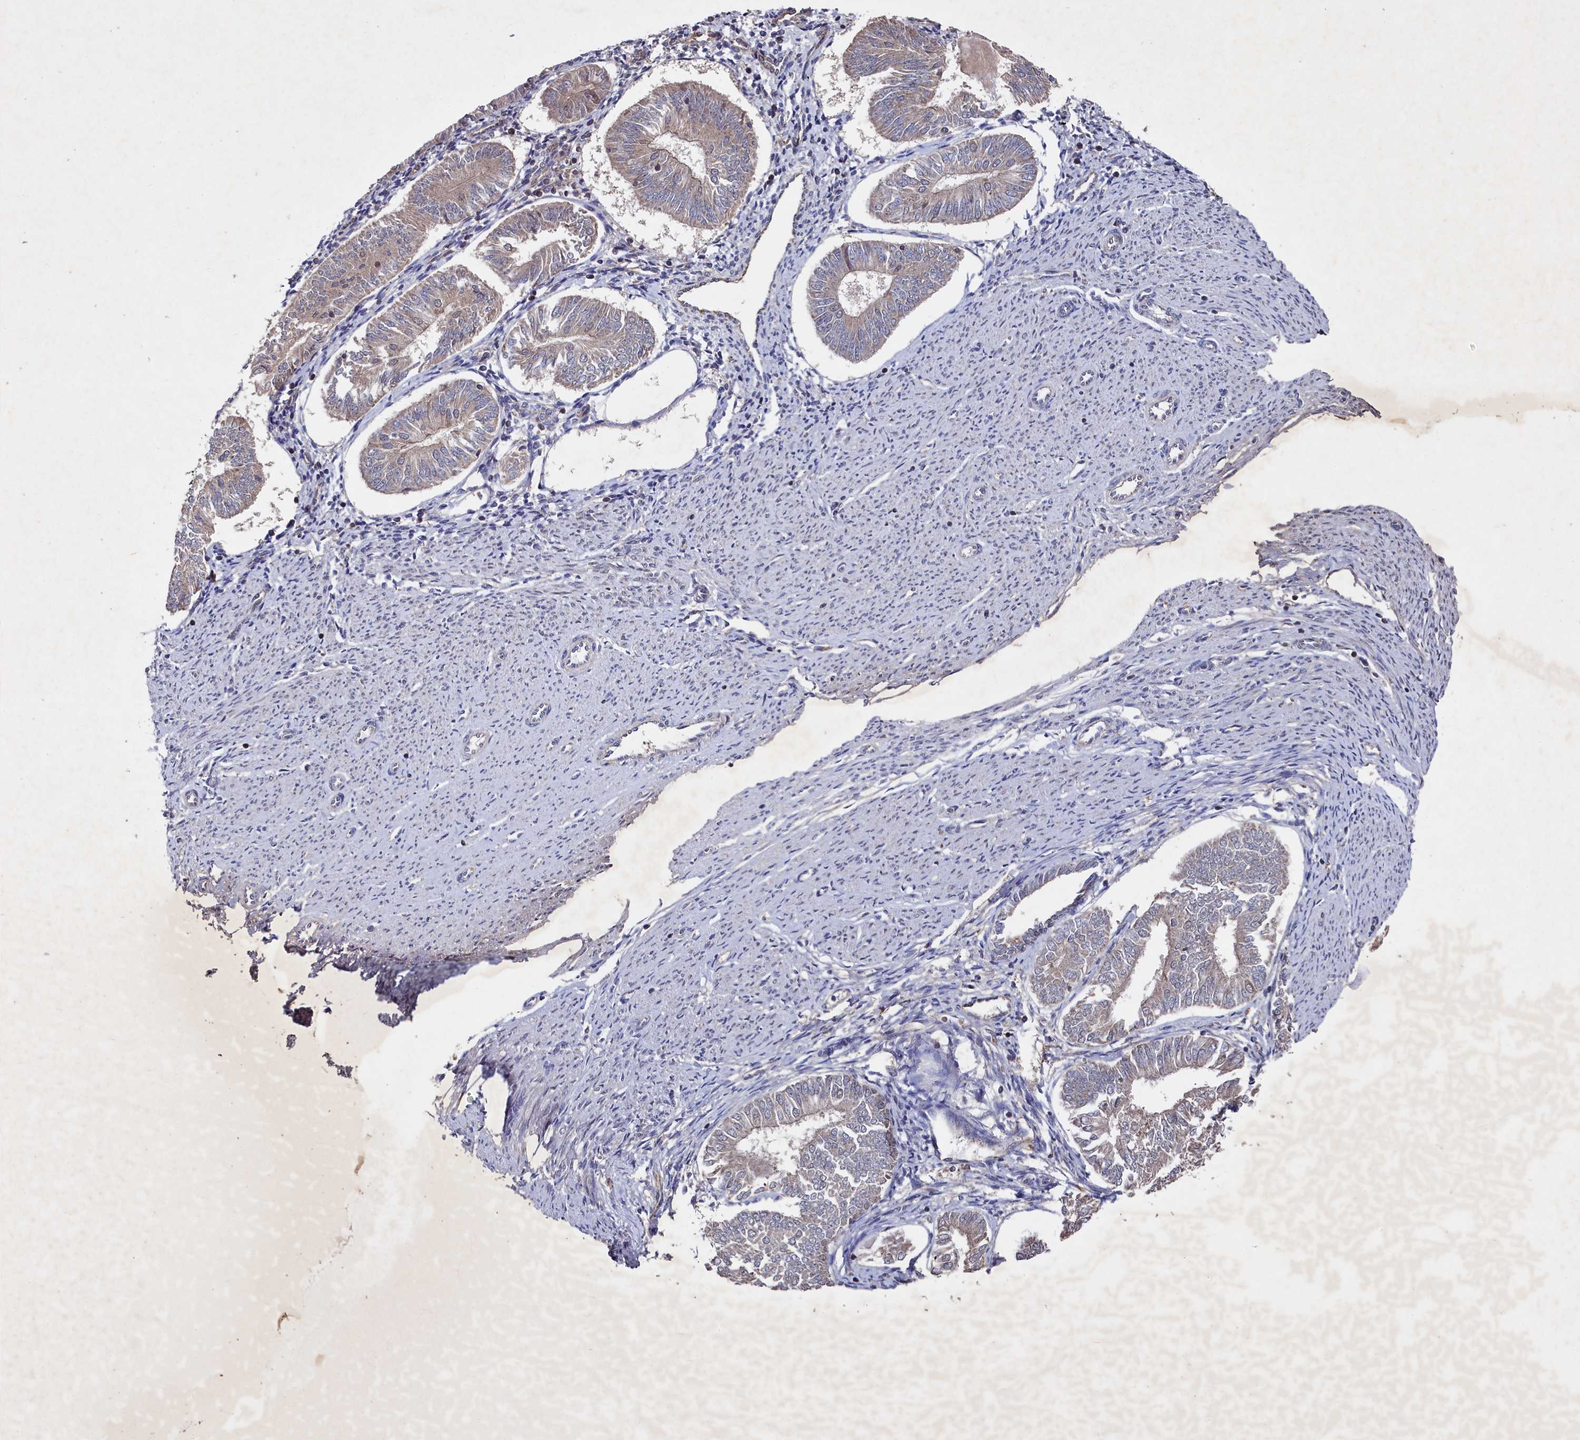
{"staining": {"intensity": "weak", "quantity": ">75%", "location": "cytoplasmic/membranous"}, "tissue": "endometrial cancer", "cell_type": "Tumor cells", "image_type": "cancer", "snomed": [{"axis": "morphology", "description": "Adenocarcinoma, NOS"}, {"axis": "topography", "description": "Endometrium"}], "caption": "Human endometrial cancer (adenocarcinoma) stained for a protein (brown) demonstrates weak cytoplasmic/membranous positive expression in about >75% of tumor cells.", "gene": "SUPV3L1", "patient": {"sex": "female", "age": 58}}